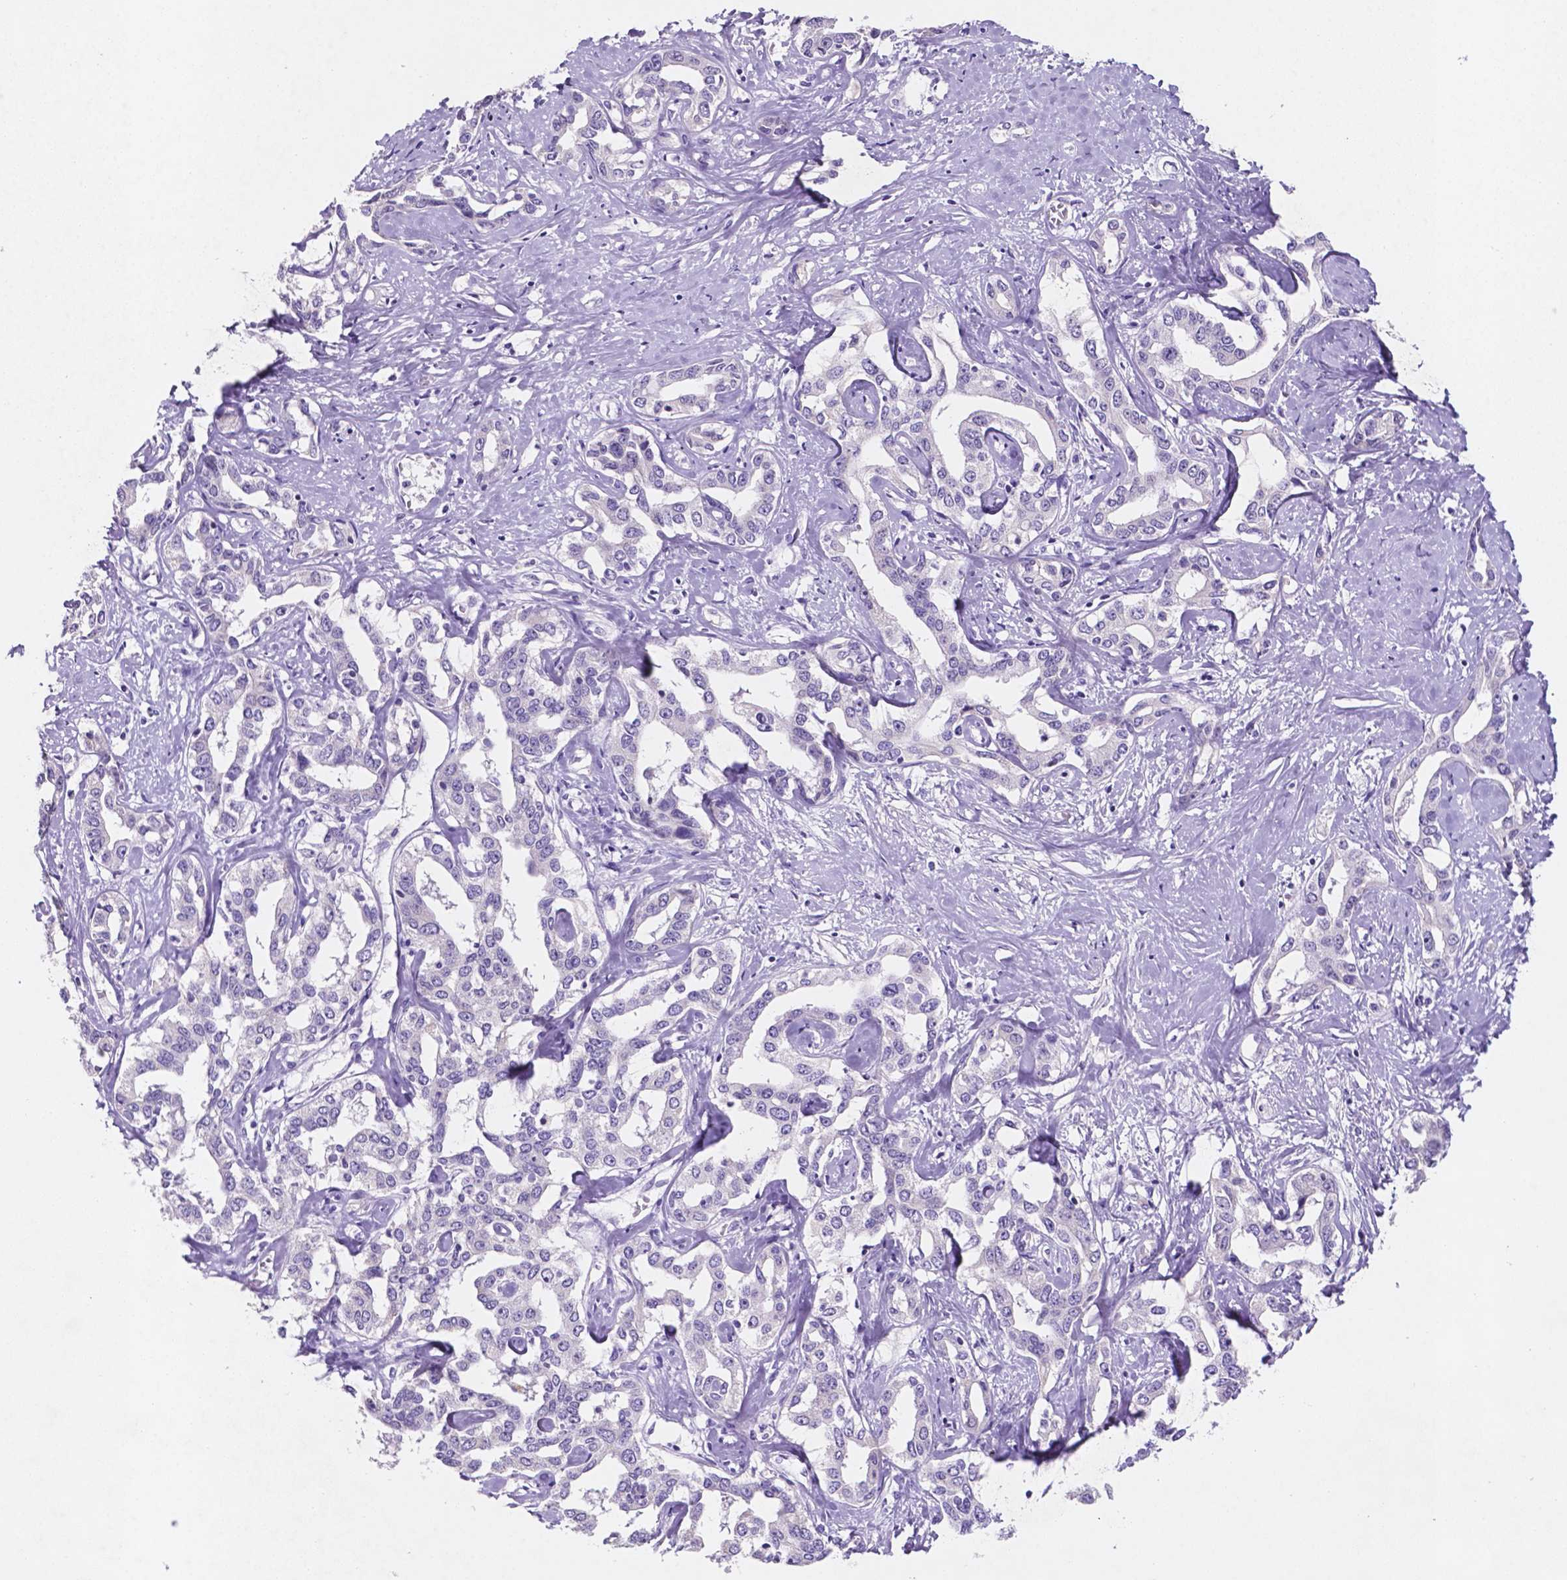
{"staining": {"intensity": "negative", "quantity": "none", "location": "none"}, "tissue": "liver cancer", "cell_type": "Tumor cells", "image_type": "cancer", "snomed": [{"axis": "morphology", "description": "Cholangiocarcinoma"}, {"axis": "topography", "description": "Liver"}], "caption": "This is a image of IHC staining of cholangiocarcinoma (liver), which shows no positivity in tumor cells. Brightfield microscopy of immunohistochemistry stained with DAB (3,3'-diaminobenzidine) (brown) and hematoxylin (blue), captured at high magnification.", "gene": "EBLN2", "patient": {"sex": "male", "age": 59}}